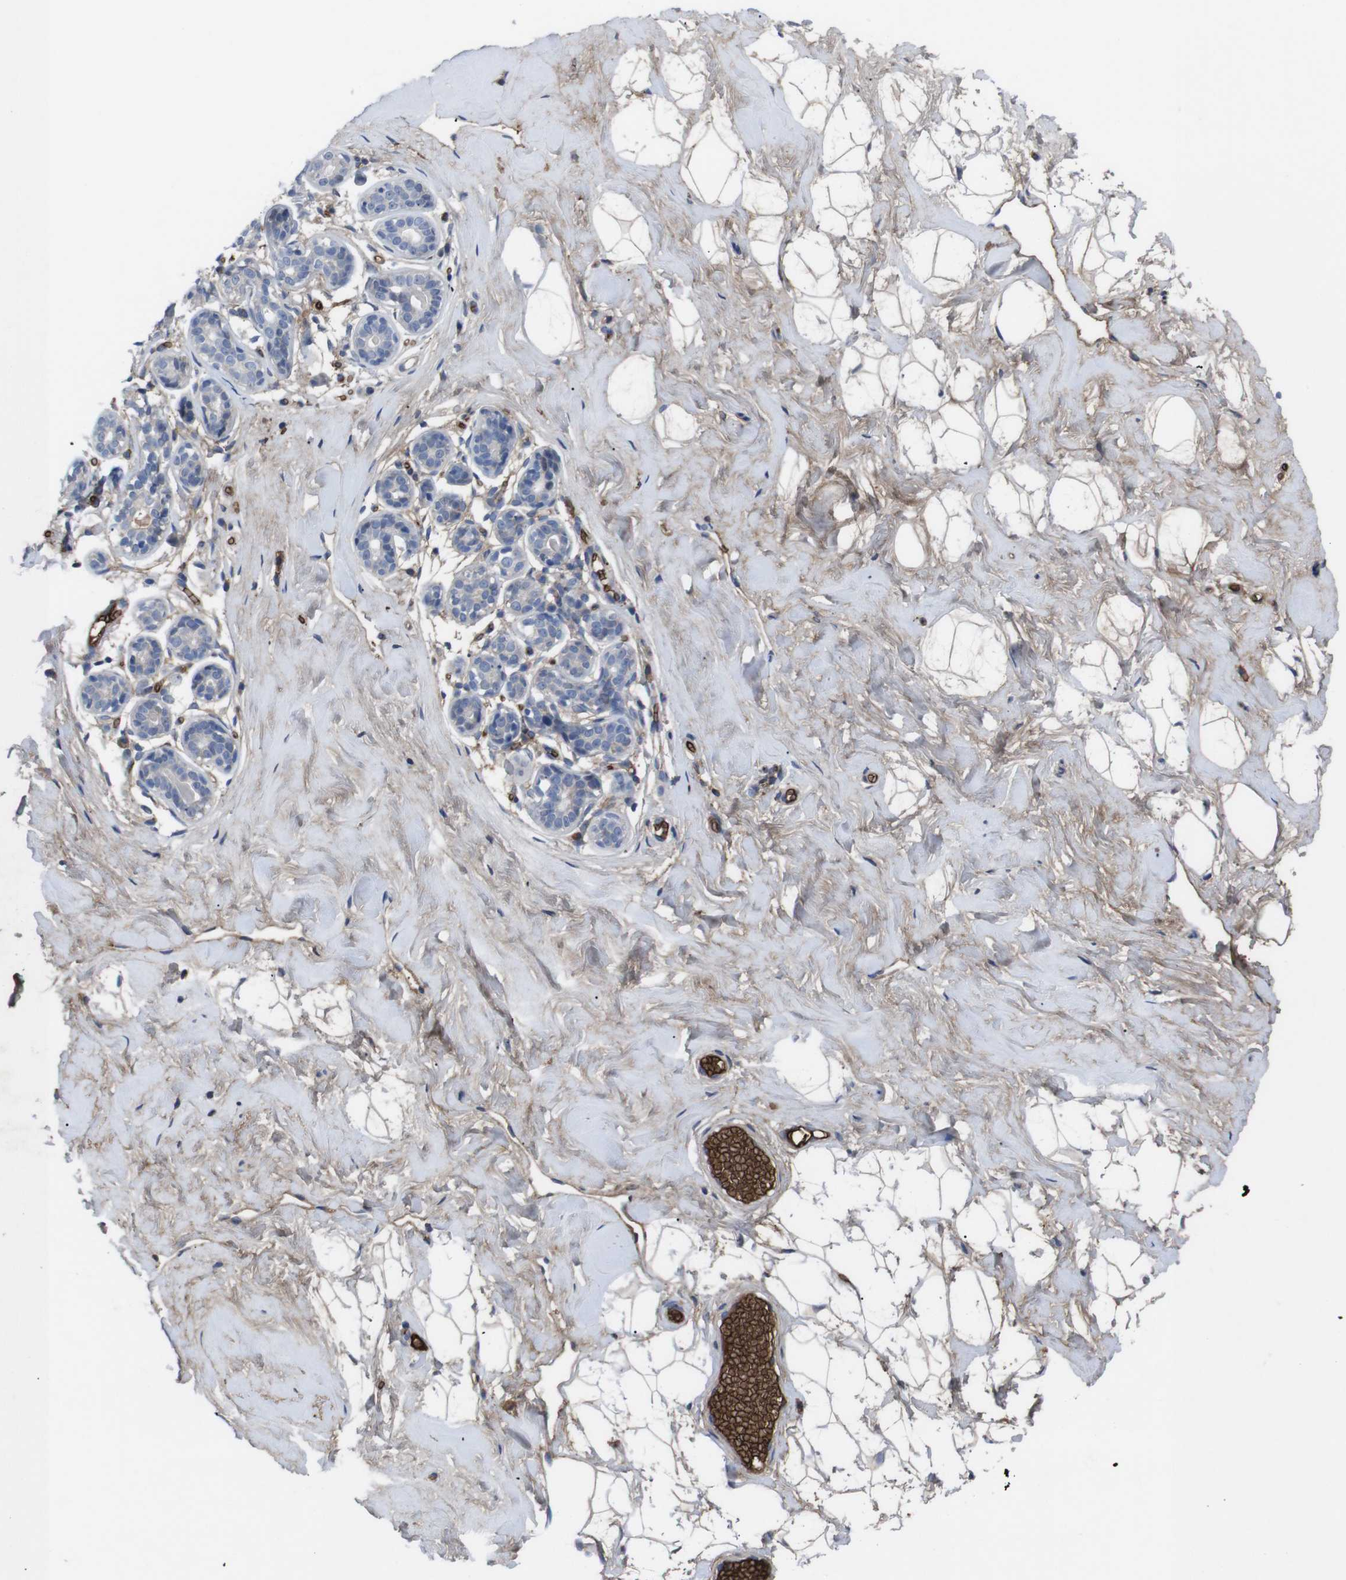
{"staining": {"intensity": "negative", "quantity": "none", "location": "none"}, "tissue": "breast", "cell_type": "Adipocytes", "image_type": "normal", "snomed": [{"axis": "morphology", "description": "Normal tissue, NOS"}, {"axis": "topography", "description": "Breast"}], "caption": "A histopathology image of breast stained for a protein exhibits no brown staining in adipocytes. (DAB IHC with hematoxylin counter stain).", "gene": "SPTB", "patient": {"sex": "female", "age": 23}}